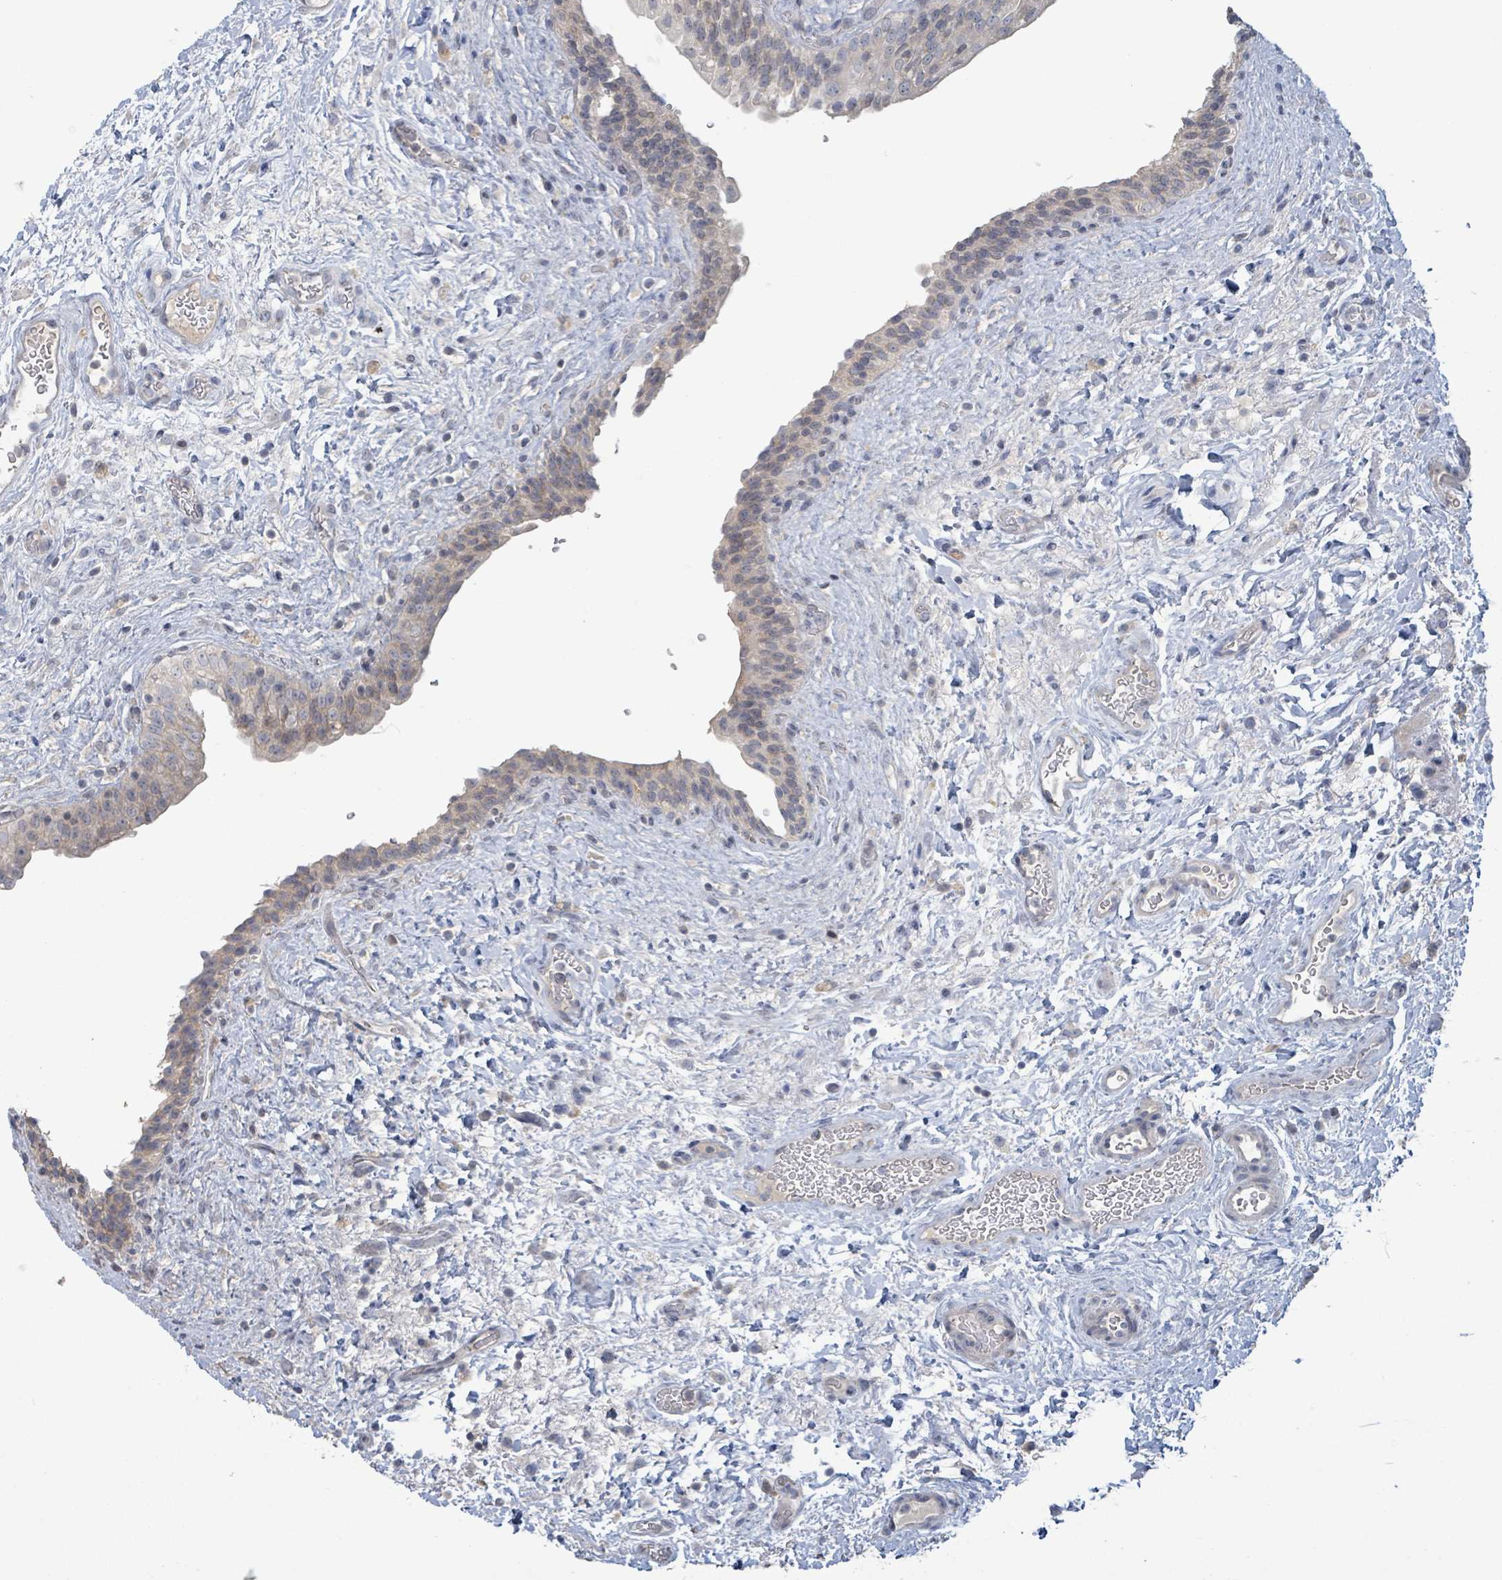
{"staining": {"intensity": "weak", "quantity": "25%-75%", "location": "cytoplasmic/membranous"}, "tissue": "urinary bladder", "cell_type": "Urothelial cells", "image_type": "normal", "snomed": [{"axis": "morphology", "description": "Normal tissue, NOS"}, {"axis": "topography", "description": "Urinary bladder"}], "caption": "DAB (3,3'-diaminobenzidine) immunohistochemical staining of unremarkable human urinary bladder displays weak cytoplasmic/membranous protein staining in approximately 25%-75% of urothelial cells. (DAB (3,3'-diaminobenzidine) = brown stain, brightfield microscopy at high magnification).", "gene": "RPL32", "patient": {"sex": "male", "age": 69}}